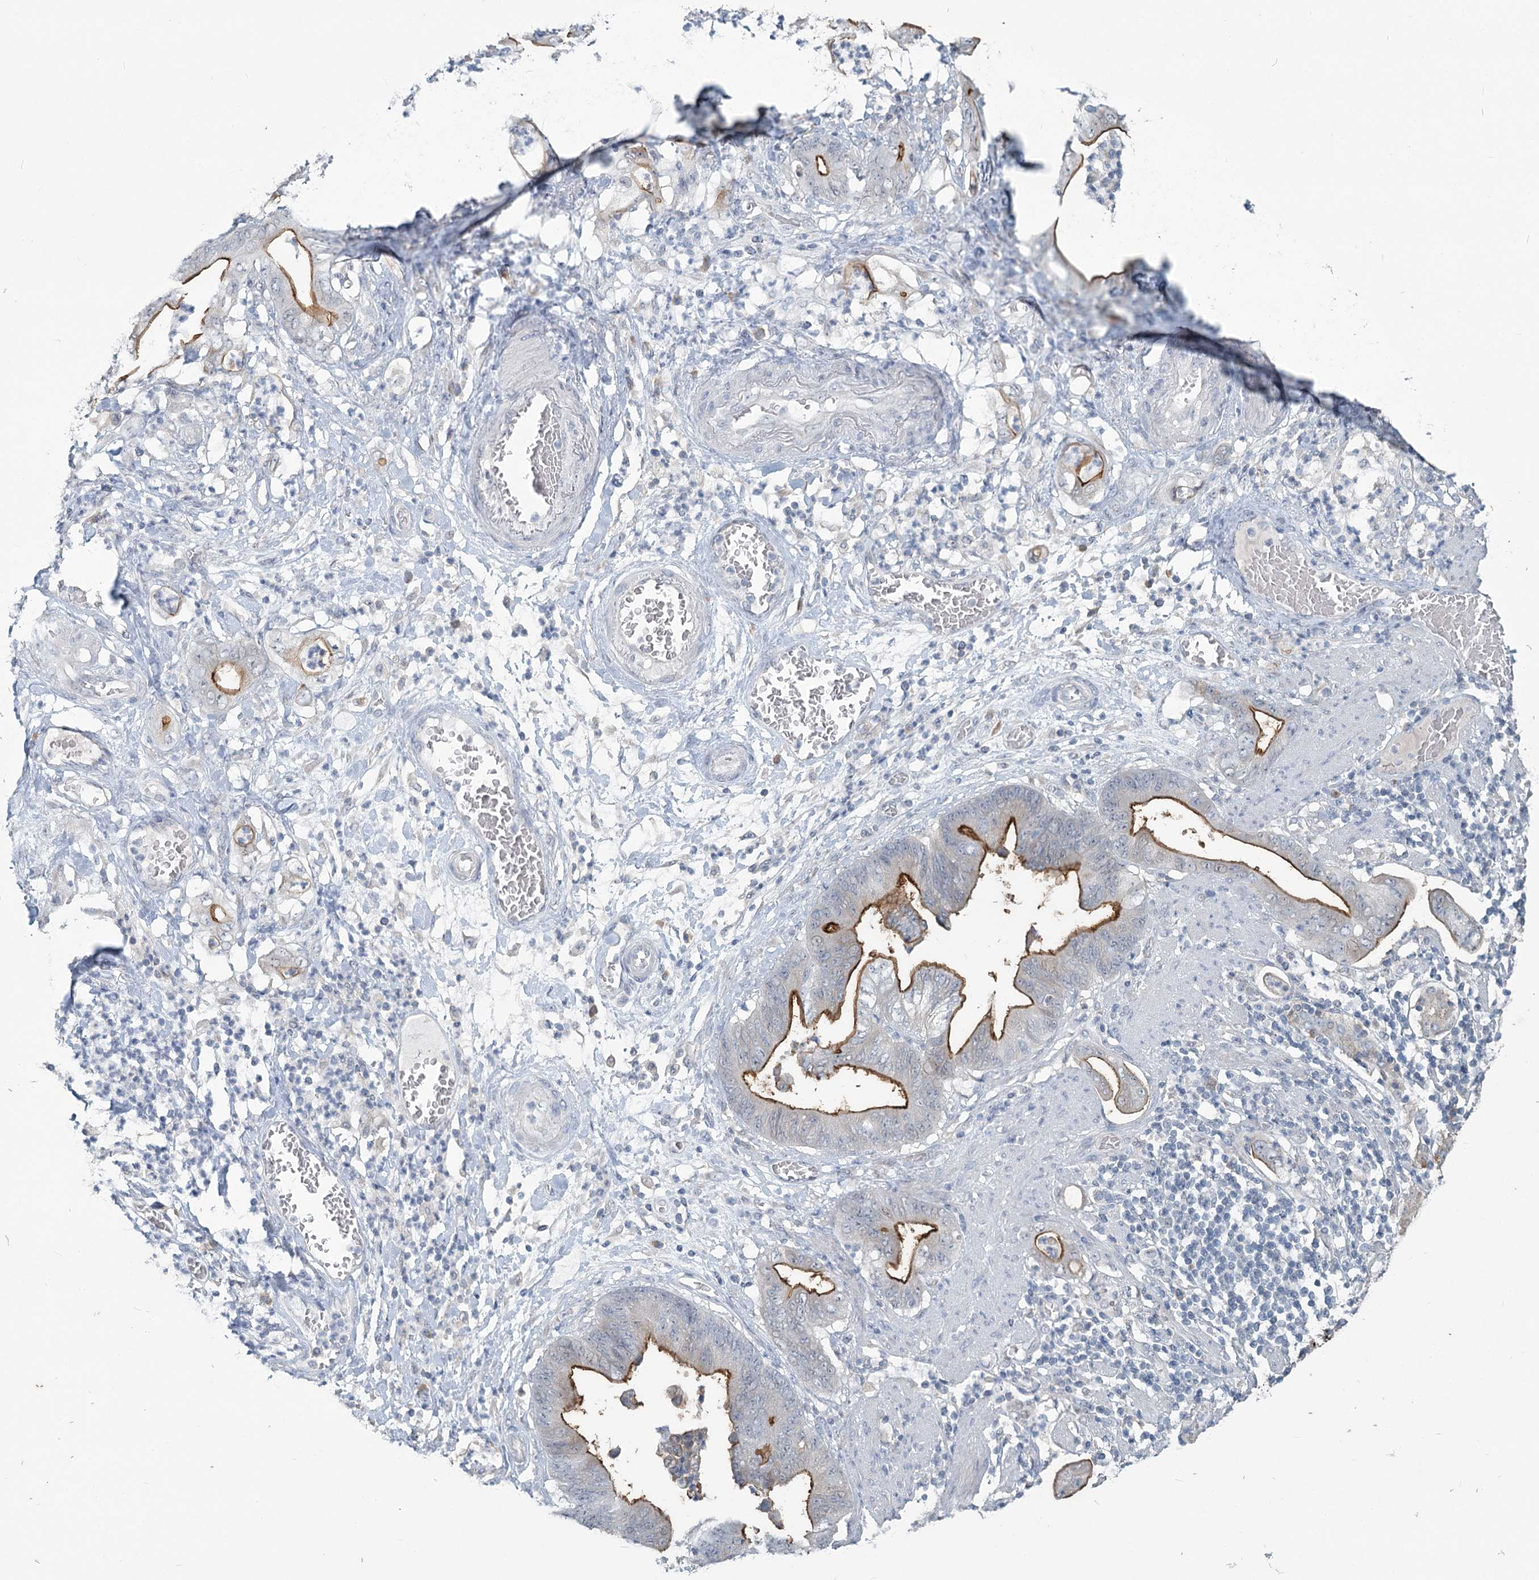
{"staining": {"intensity": "strong", "quantity": "25%-75%", "location": "cytoplasmic/membranous"}, "tissue": "stomach cancer", "cell_type": "Tumor cells", "image_type": "cancer", "snomed": [{"axis": "morphology", "description": "Adenocarcinoma, NOS"}, {"axis": "topography", "description": "Stomach"}], "caption": "Immunohistochemistry (IHC) staining of stomach cancer (adenocarcinoma), which demonstrates high levels of strong cytoplasmic/membranous positivity in approximately 25%-75% of tumor cells indicating strong cytoplasmic/membranous protein staining. The staining was performed using DAB (3,3'-diaminobenzidine) (brown) for protein detection and nuclei were counterstained in hematoxylin (blue).", "gene": "SLC9A3", "patient": {"sex": "female", "age": 73}}